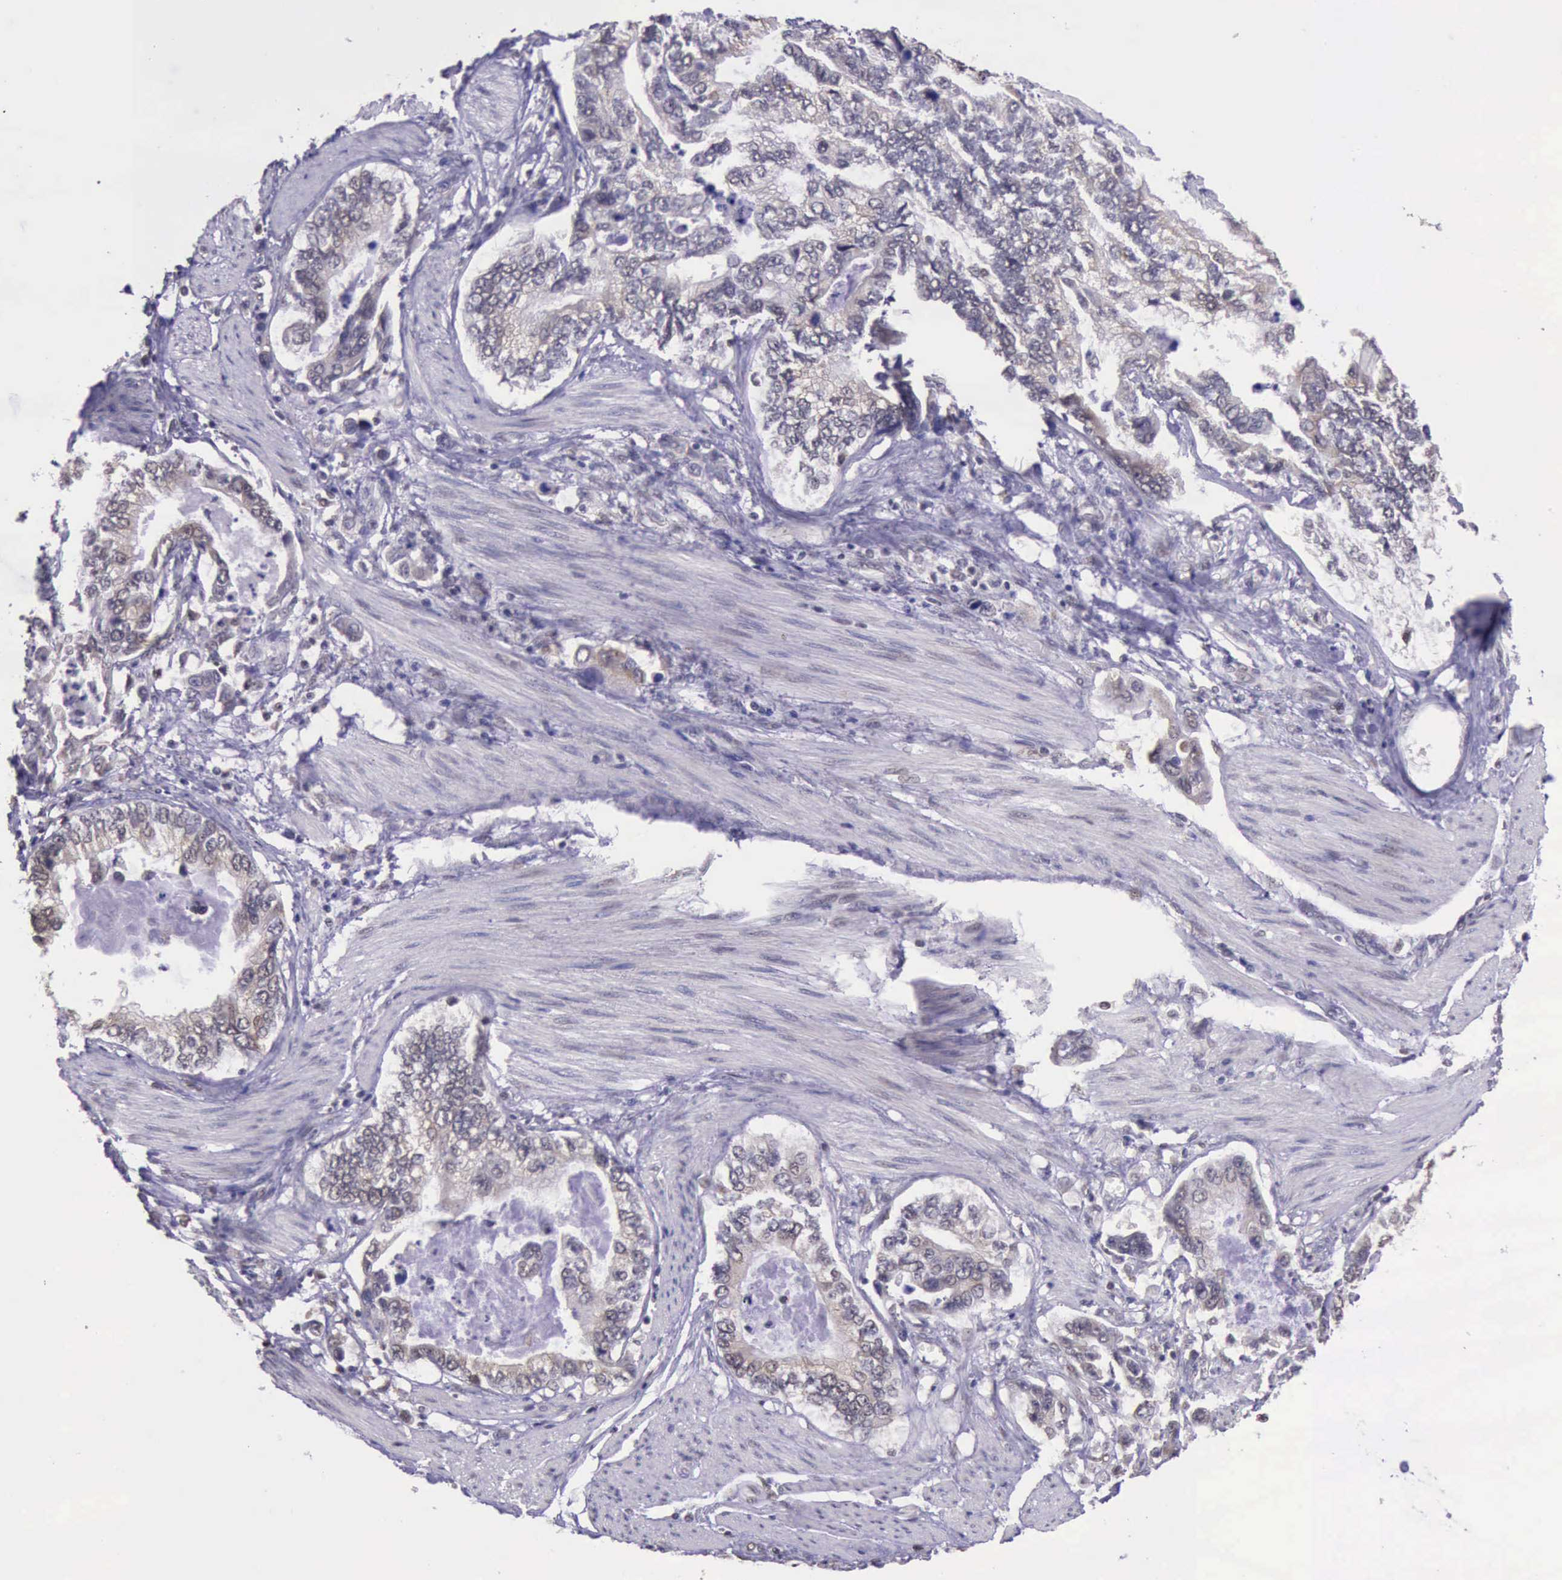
{"staining": {"intensity": "weak", "quantity": "25%-75%", "location": "nuclear"}, "tissue": "stomach cancer", "cell_type": "Tumor cells", "image_type": "cancer", "snomed": [{"axis": "morphology", "description": "Adenocarcinoma, NOS"}, {"axis": "topography", "description": "Pancreas"}, {"axis": "topography", "description": "Stomach, upper"}], "caption": "Protein analysis of stomach adenocarcinoma tissue demonstrates weak nuclear staining in about 25%-75% of tumor cells.", "gene": "PRPF39", "patient": {"sex": "male", "age": 77}}